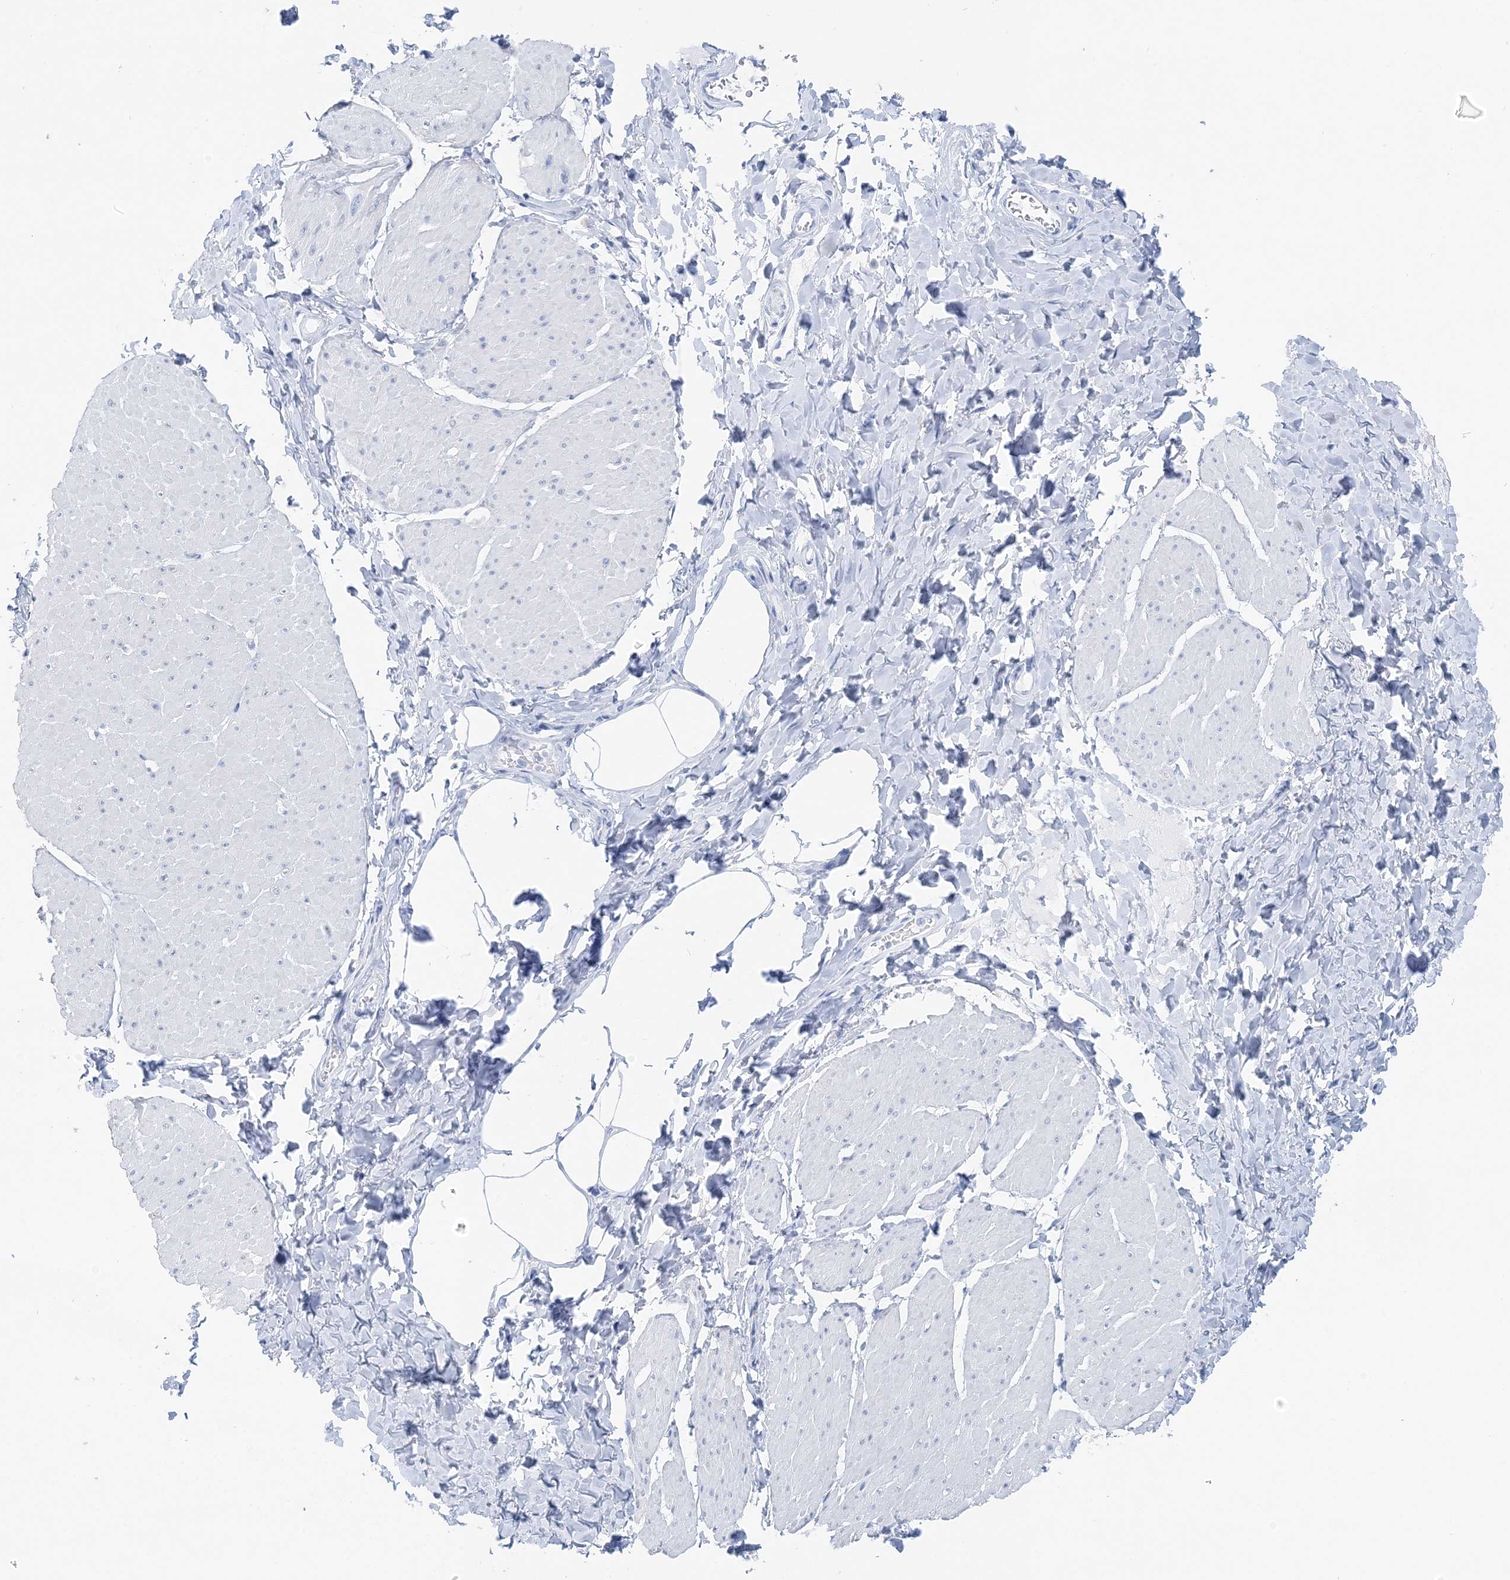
{"staining": {"intensity": "negative", "quantity": "none", "location": "none"}, "tissue": "smooth muscle", "cell_type": "Smooth muscle cells", "image_type": "normal", "snomed": [{"axis": "morphology", "description": "Urothelial carcinoma, High grade"}, {"axis": "topography", "description": "Urinary bladder"}], "caption": "Smooth muscle cells are negative for protein expression in normal human smooth muscle. (DAB immunohistochemistry visualized using brightfield microscopy, high magnification).", "gene": "TSPYL6", "patient": {"sex": "male", "age": 46}}